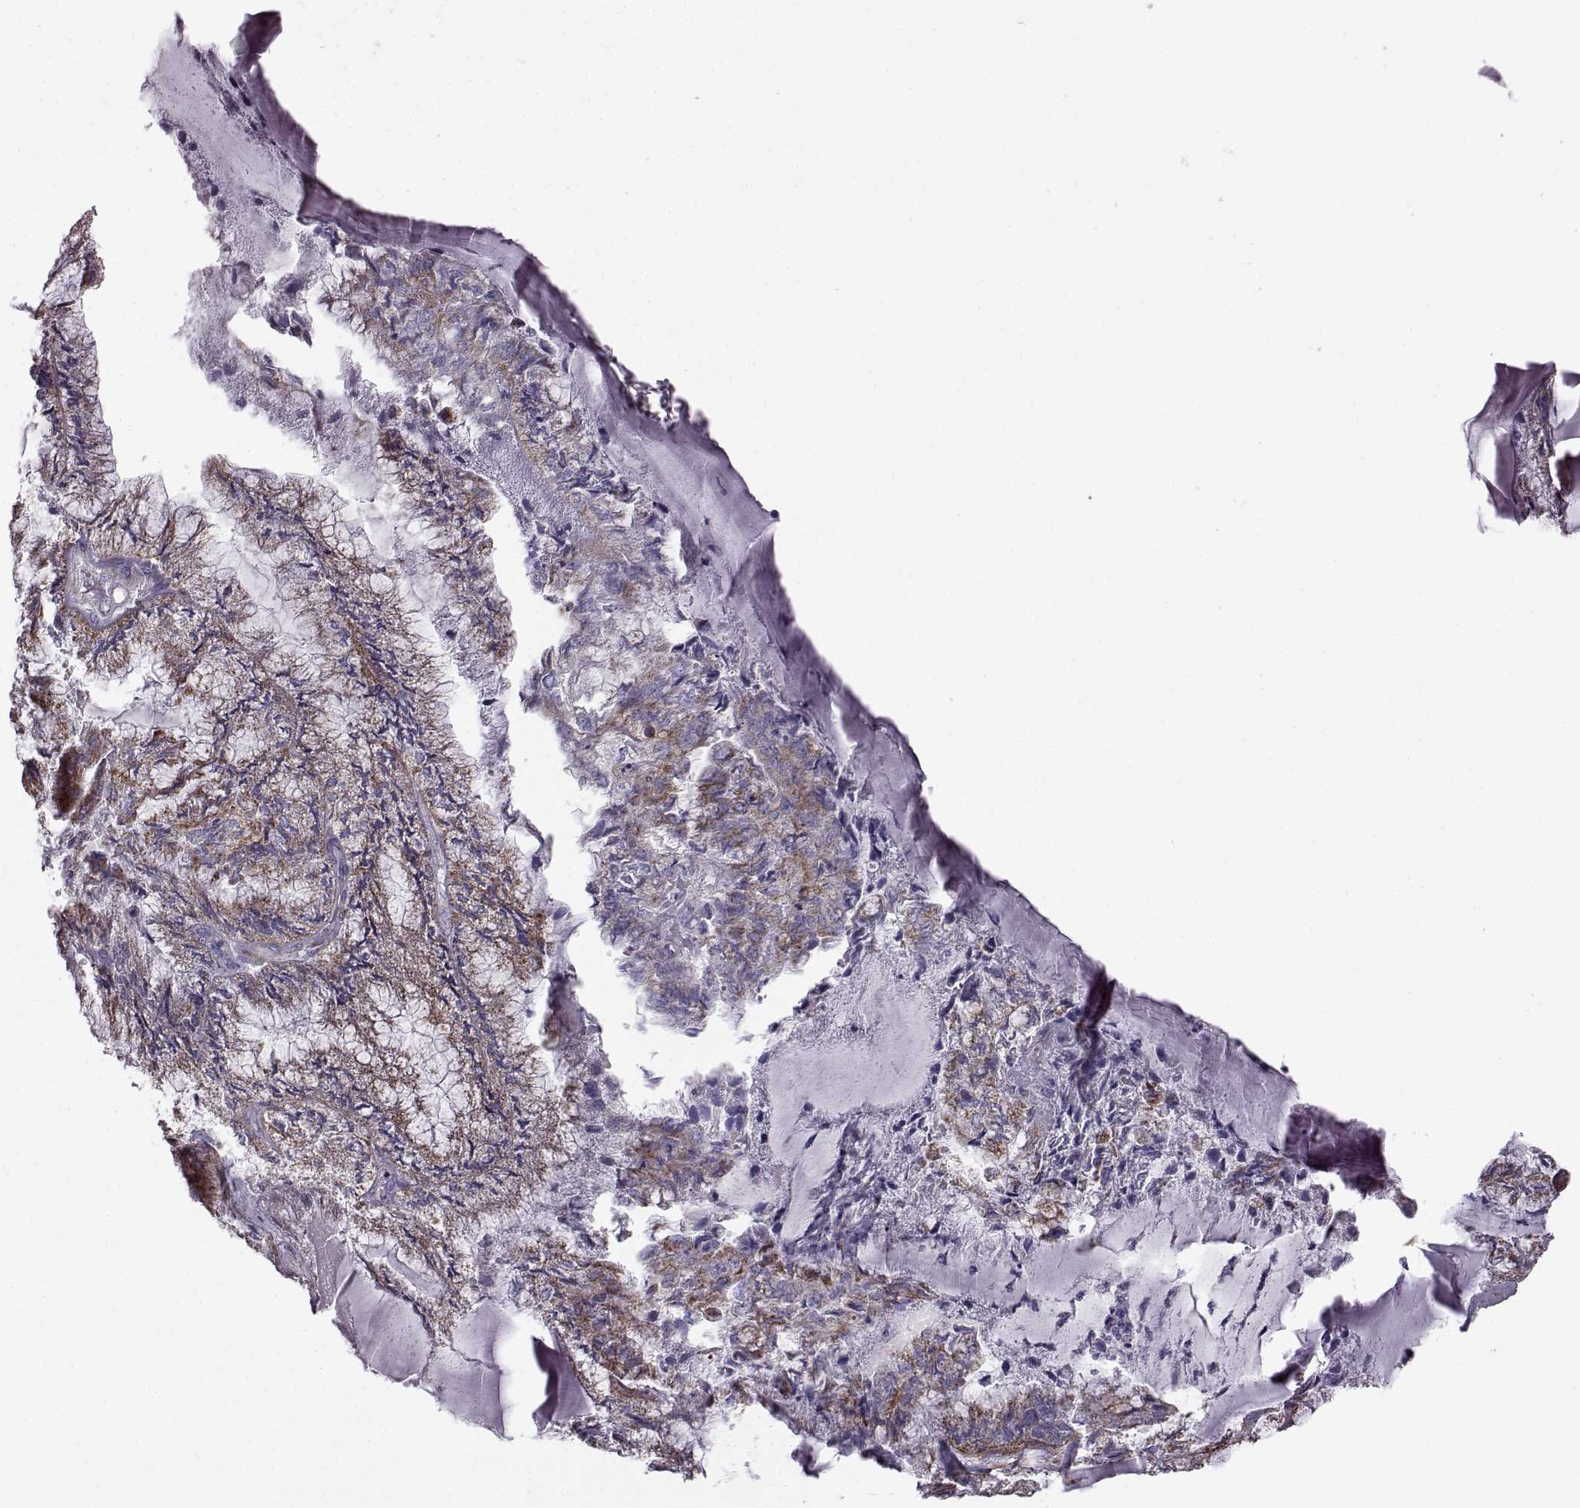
{"staining": {"intensity": "moderate", "quantity": ">75%", "location": "cytoplasmic/membranous"}, "tissue": "endometrial cancer", "cell_type": "Tumor cells", "image_type": "cancer", "snomed": [{"axis": "morphology", "description": "Carcinoma, NOS"}, {"axis": "topography", "description": "Endometrium"}], "caption": "Tumor cells display medium levels of moderate cytoplasmic/membranous positivity in approximately >75% of cells in human endometrial cancer.", "gene": "ATP5MF", "patient": {"sex": "female", "age": 62}}